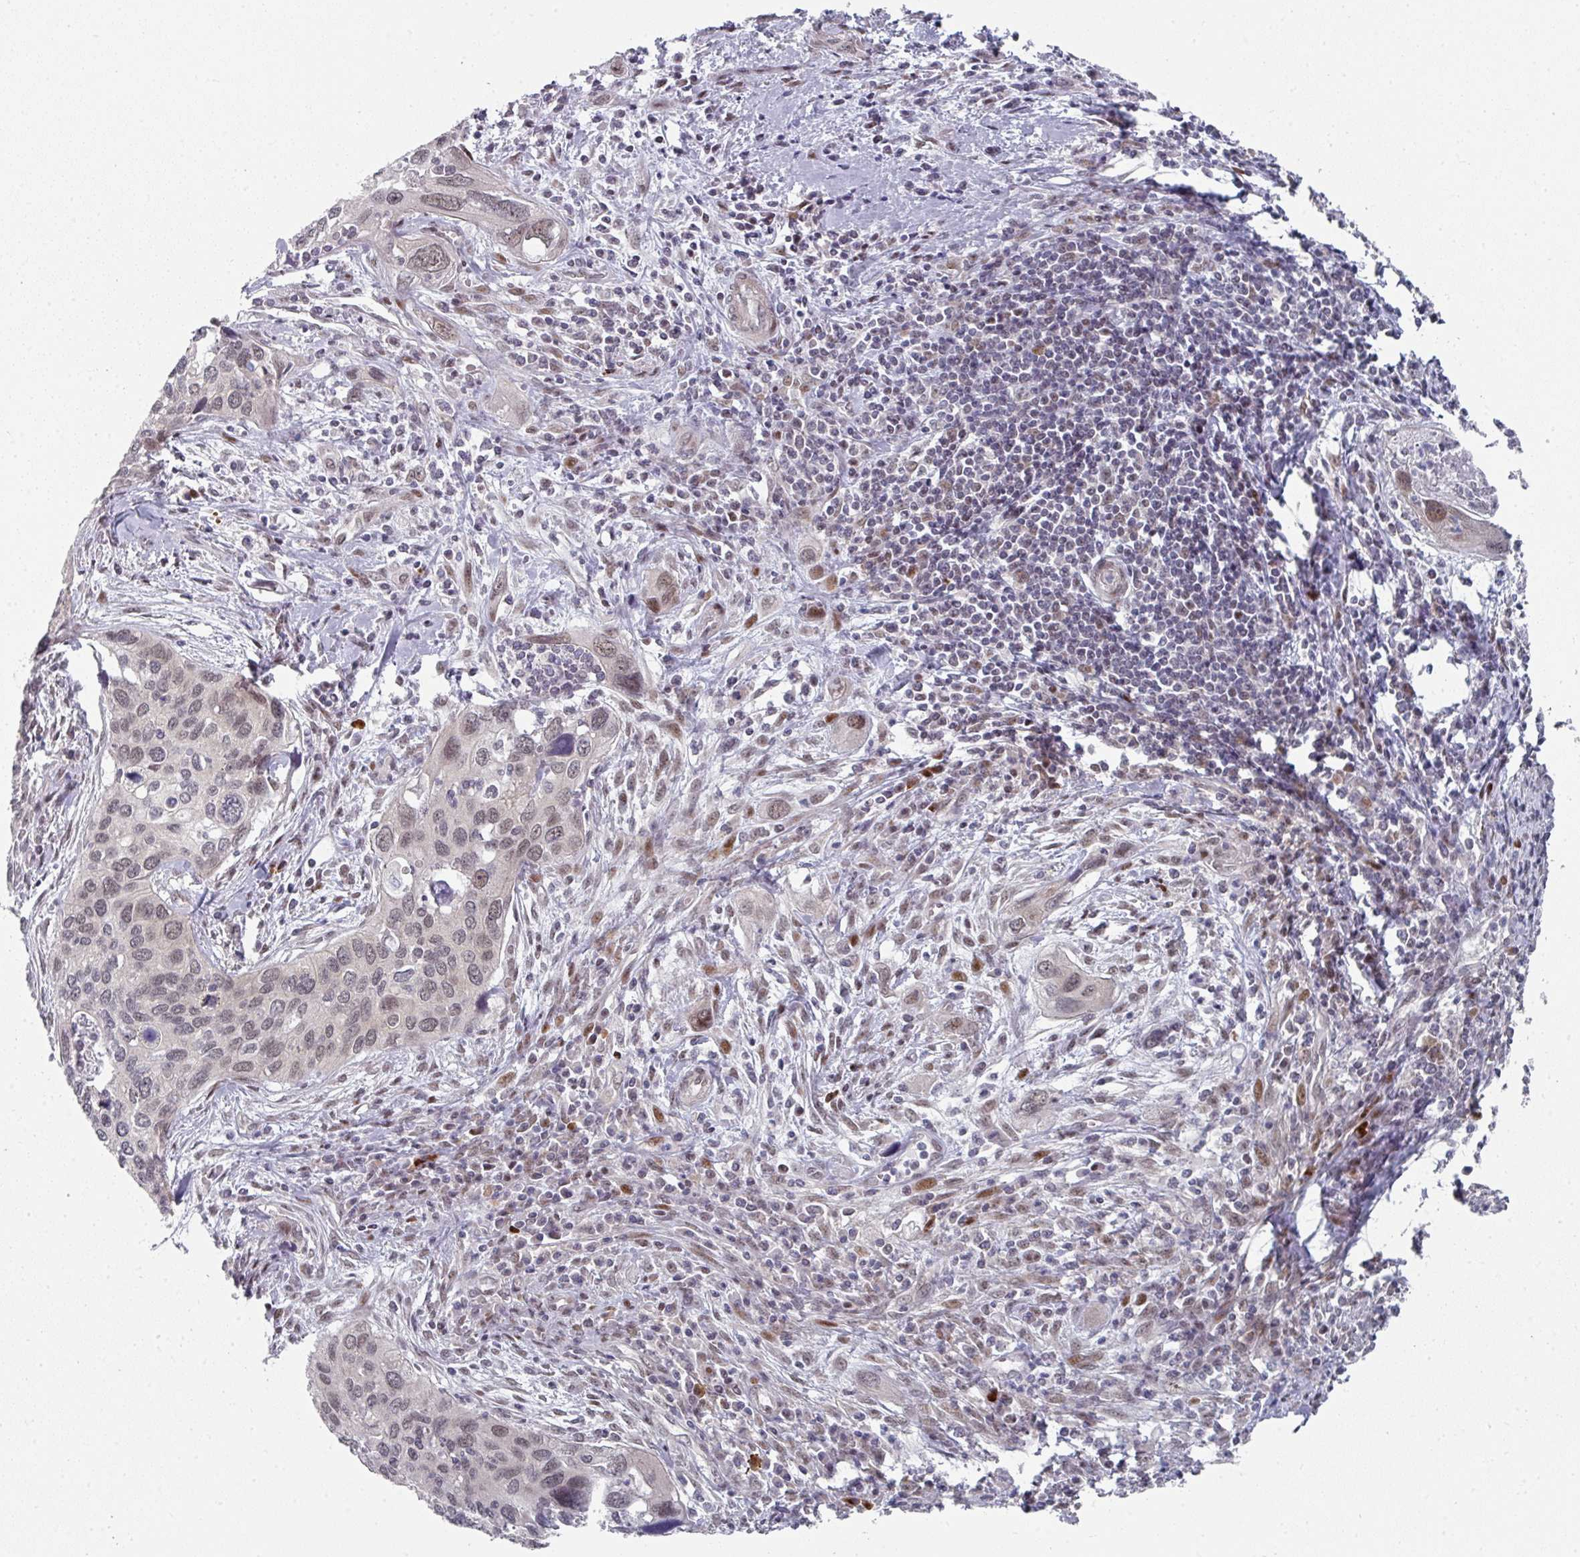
{"staining": {"intensity": "weak", "quantity": "25%-75%", "location": "nuclear"}, "tissue": "cervical cancer", "cell_type": "Tumor cells", "image_type": "cancer", "snomed": [{"axis": "morphology", "description": "Squamous cell carcinoma, NOS"}, {"axis": "topography", "description": "Cervix"}], "caption": "Immunohistochemistry (IHC) histopathology image of neoplastic tissue: human cervical cancer (squamous cell carcinoma) stained using immunohistochemistry (IHC) displays low levels of weak protein expression localized specifically in the nuclear of tumor cells, appearing as a nuclear brown color.", "gene": "TMCC1", "patient": {"sex": "female", "age": 55}}